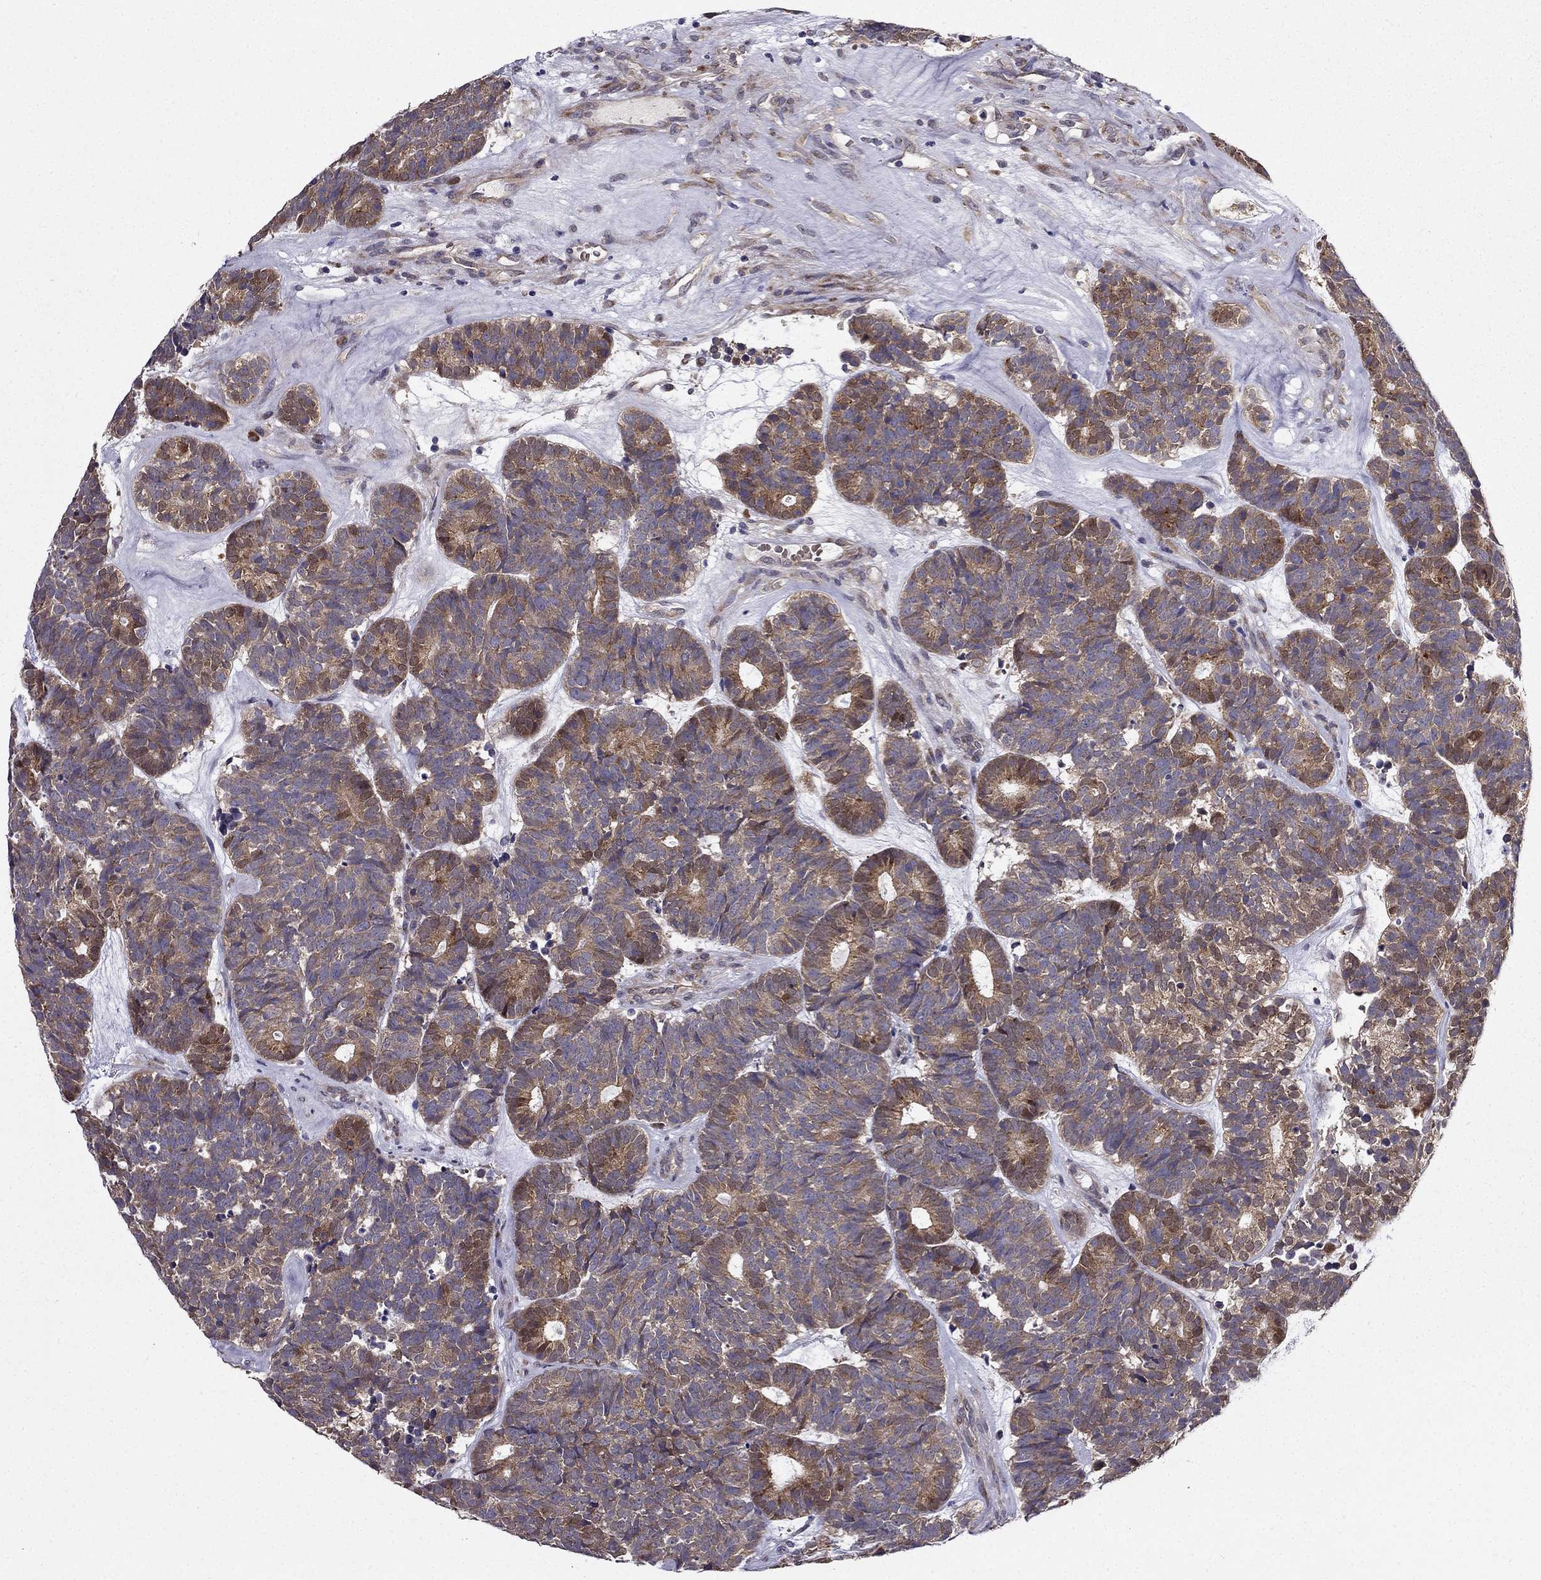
{"staining": {"intensity": "moderate", "quantity": "<25%", "location": "cytoplasmic/membranous"}, "tissue": "head and neck cancer", "cell_type": "Tumor cells", "image_type": "cancer", "snomed": [{"axis": "morphology", "description": "Adenocarcinoma, NOS"}, {"axis": "topography", "description": "Head-Neck"}], "caption": "A histopathology image of human adenocarcinoma (head and neck) stained for a protein displays moderate cytoplasmic/membranous brown staining in tumor cells. (brown staining indicates protein expression, while blue staining denotes nuclei).", "gene": "ARHGEF28", "patient": {"sex": "female", "age": 81}}